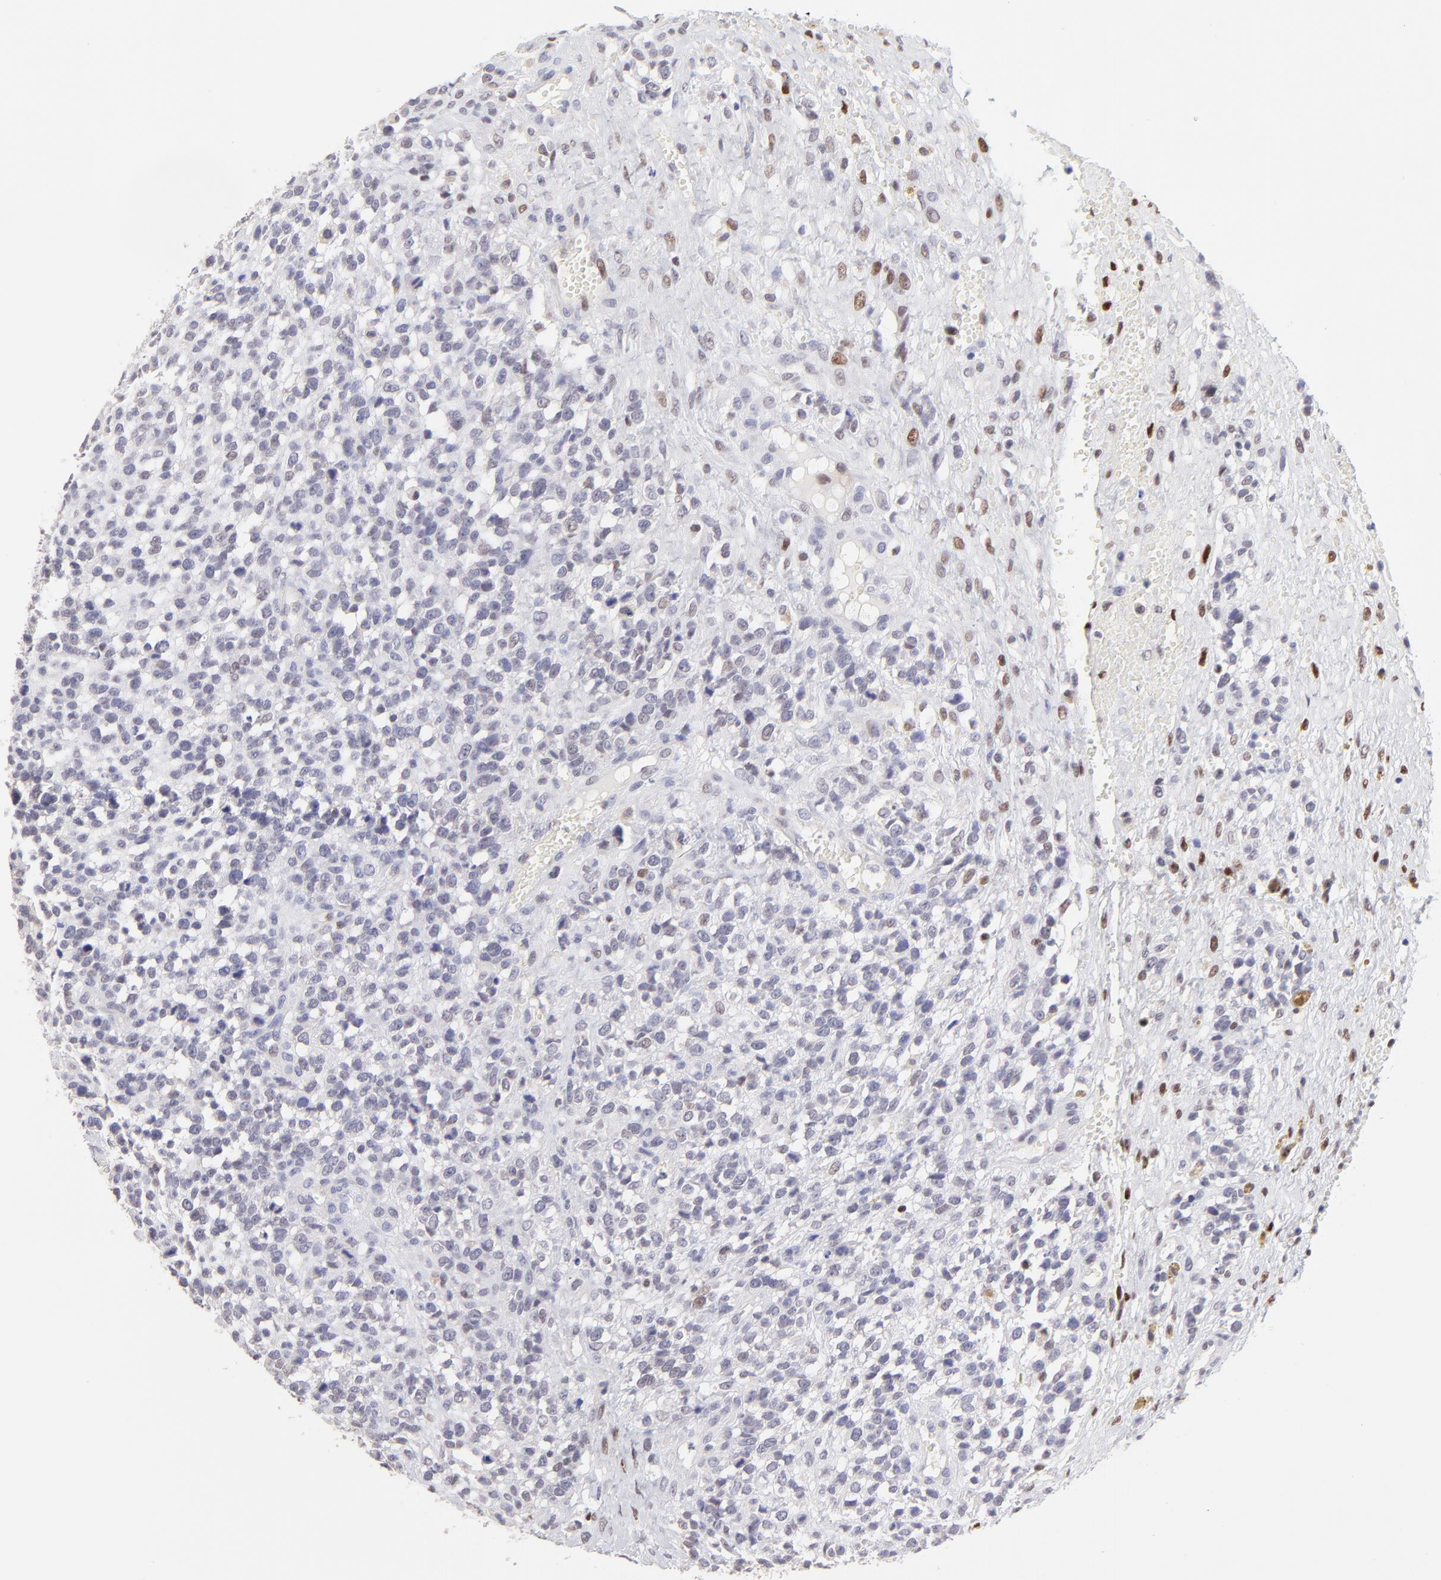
{"staining": {"intensity": "negative", "quantity": "none", "location": "none"}, "tissue": "glioma", "cell_type": "Tumor cells", "image_type": "cancer", "snomed": [{"axis": "morphology", "description": "Glioma, malignant, High grade"}, {"axis": "topography", "description": "Brain"}], "caption": "Human glioma stained for a protein using IHC exhibits no positivity in tumor cells.", "gene": "KLF4", "patient": {"sex": "male", "age": 66}}